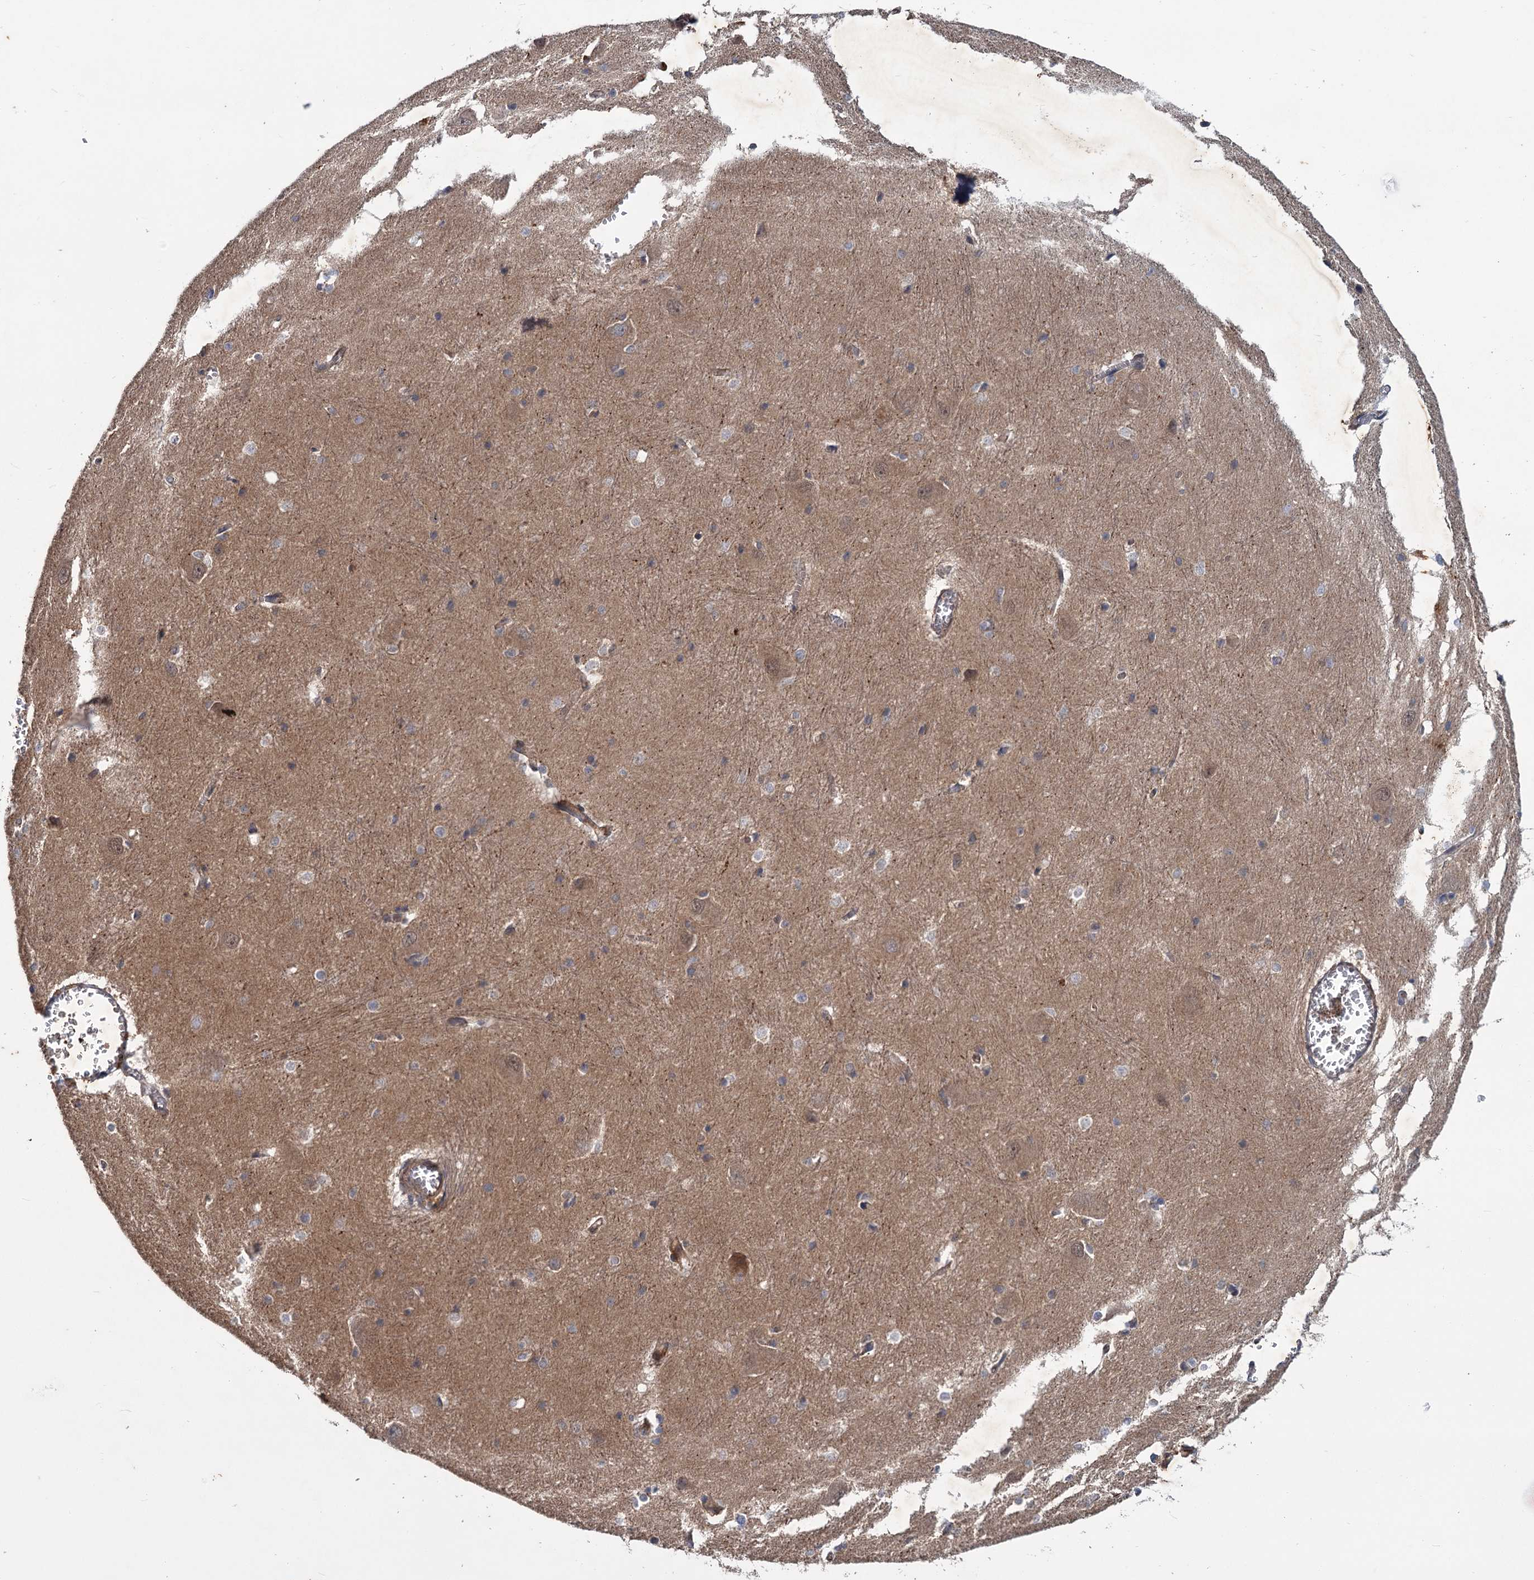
{"staining": {"intensity": "negative", "quantity": "none", "location": "none"}, "tissue": "caudate", "cell_type": "Glial cells", "image_type": "normal", "snomed": [{"axis": "morphology", "description": "Normal tissue, NOS"}, {"axis": "topography", "description": "Lateral ventricle wall"}], "caption": "A micrograph of caudate stained for a protein displays no brown staining in glial cells. The staining was performed using DAB (3,3'-diaminobenzidine) to visualize the protein expression in brown, while the nuclei were stained in blue with hematoxylin (Magnification: 20x).", "gene": "PKN2", "patient": {"sex": "male", "age": 37}}